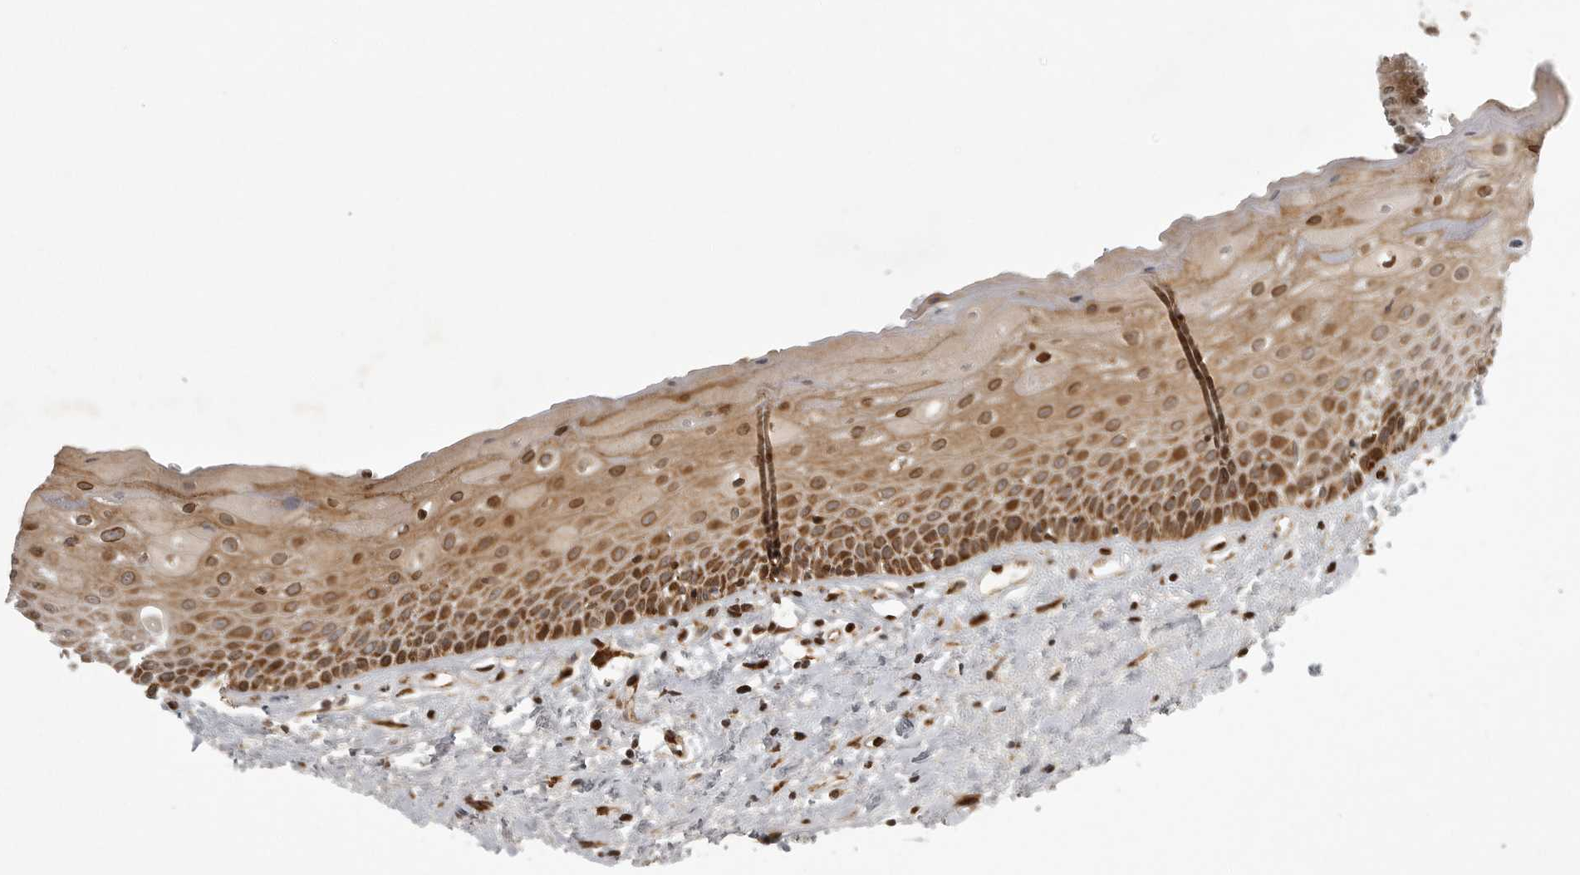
{"staining": {"intensity": "moderate", "quantity": ">75%", "location": "cytoplasmic/membranous"}, "tissue": "oral mucosa", "cell_type": "Squamous epithelial cells", "image_type": "normal", "snomed": [{"axis": "morphology", "description": "Normal tissue, NOS"}, {"axis": "topography", "description": "Oral tissue"}], "caption": "Immunohistochemistry of unremarkable human oral mucosa demonstrates medium levels of moderate cytoplasmic/membranous positivity in about >75% of squamous epithelial cells.", "gene": "NARS2", "patient": {"sex": "female", "age": 76}}